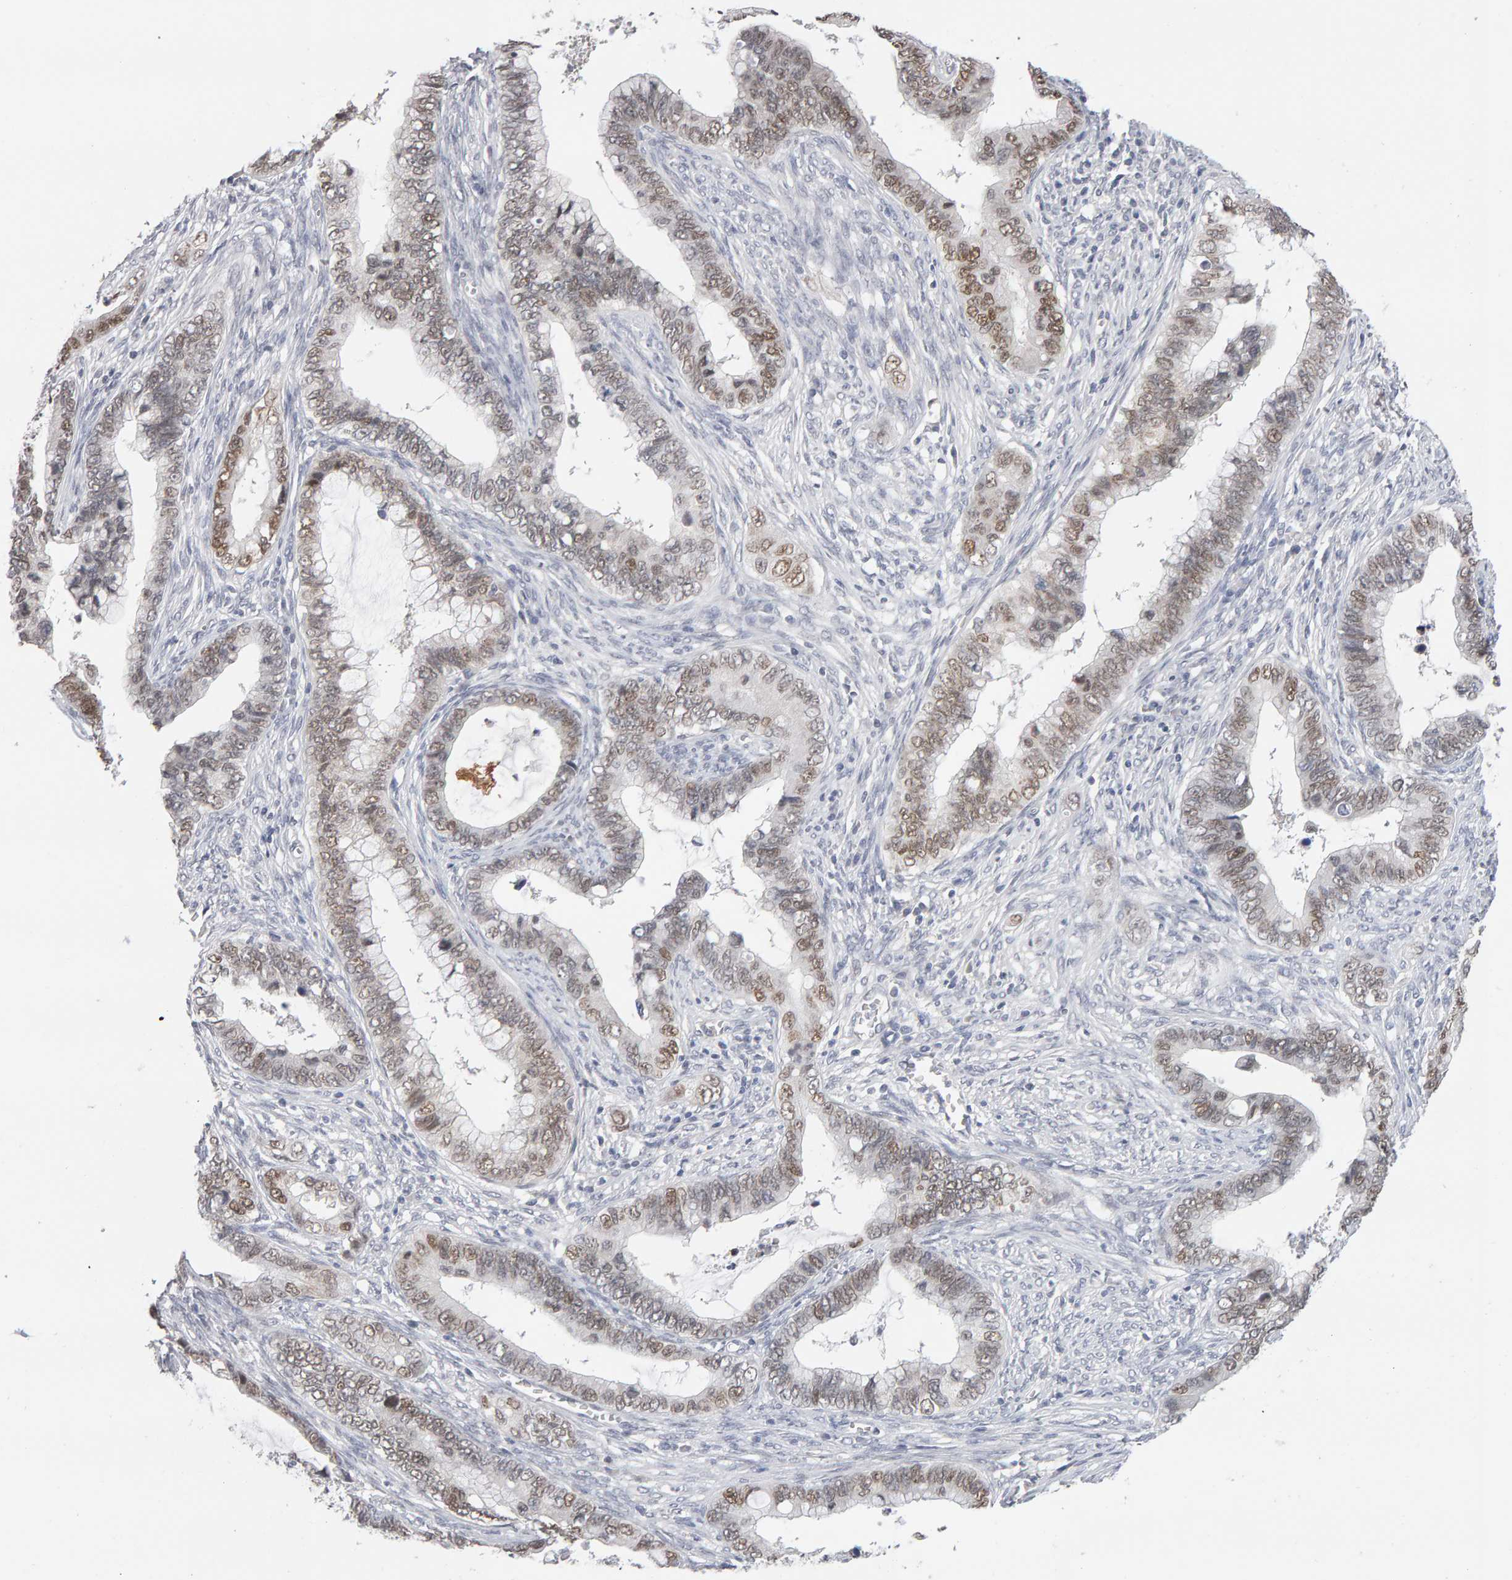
{"staining": {"intensity": "weak", "quantity": ">75%", "location": "nuclear"}, "tissue": "cervical cancer", "cell_type": "Tumor cells", "image_type": "cancer", "snomed": [{"axis": "morphology", "description": "Adenocarcinoma, NOS"}, {"axis": "topography", "description": "Cervix"}], "caption": "Brown immunohistochemical staining in cervical cancer reveals weak nuclear positivity in approximately >75% of tumor cells.", "gene": "HNF4A", "patient": {"sex": "female", "age": 44}}